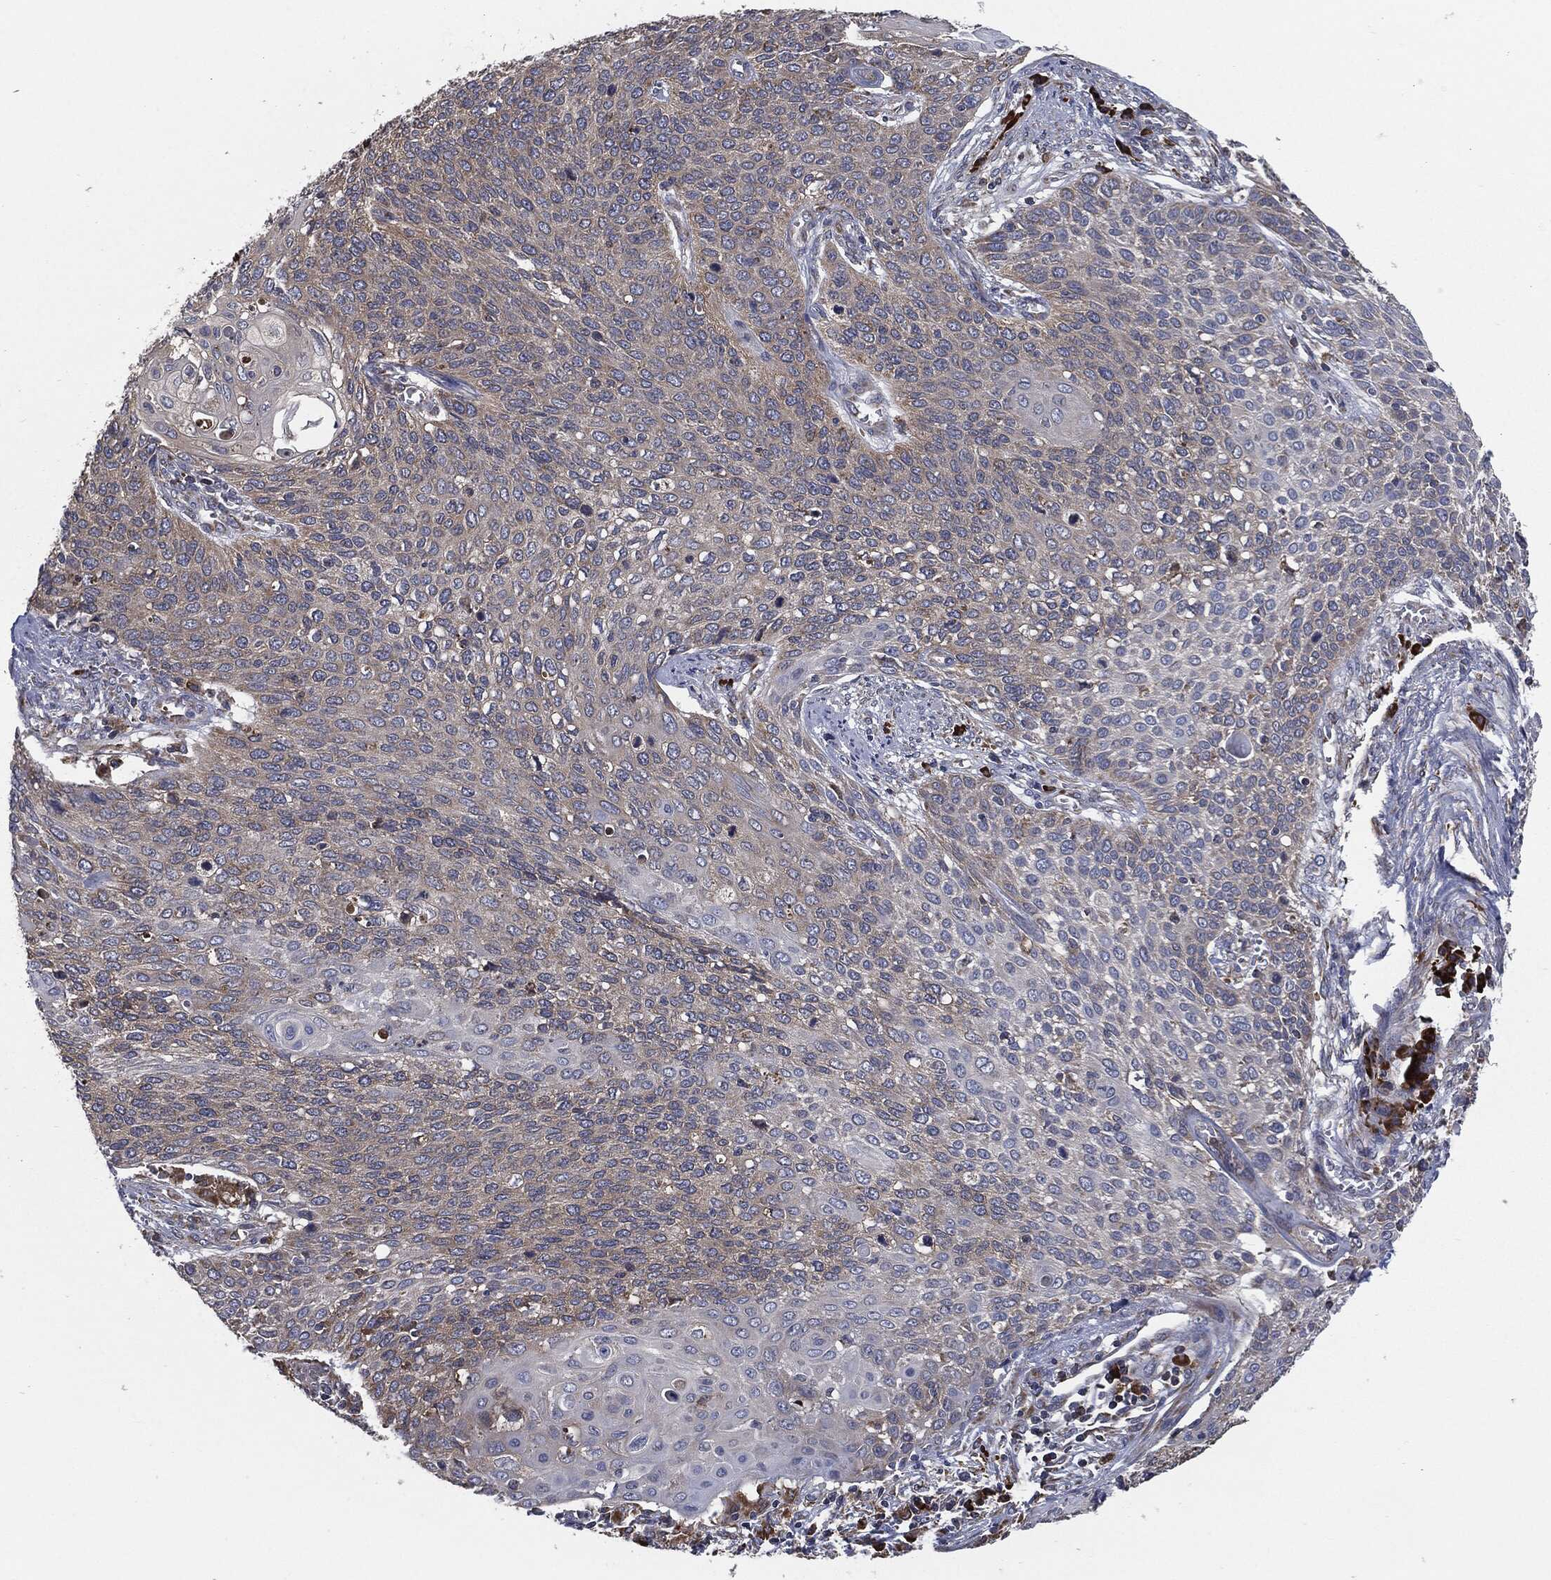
{"staining": {"intensity": "negative", "quantity": "none", "location": "none"}, "tissue": "cervical cancer", "cell_type": "Tumor cells", "image_type": "cancer", "snomed": [{"axis": "morphology", "description": "Squamous cell carcinoma, NOS"}, {"axis": "topography", "description": "Cervix"}], "caption": "Tumor cells are negative for brown protein staining in cervical cancer (squamous cell carcinoma).", "gene": "PRDX4", "patient": {"sex": "female", "age": 39}}